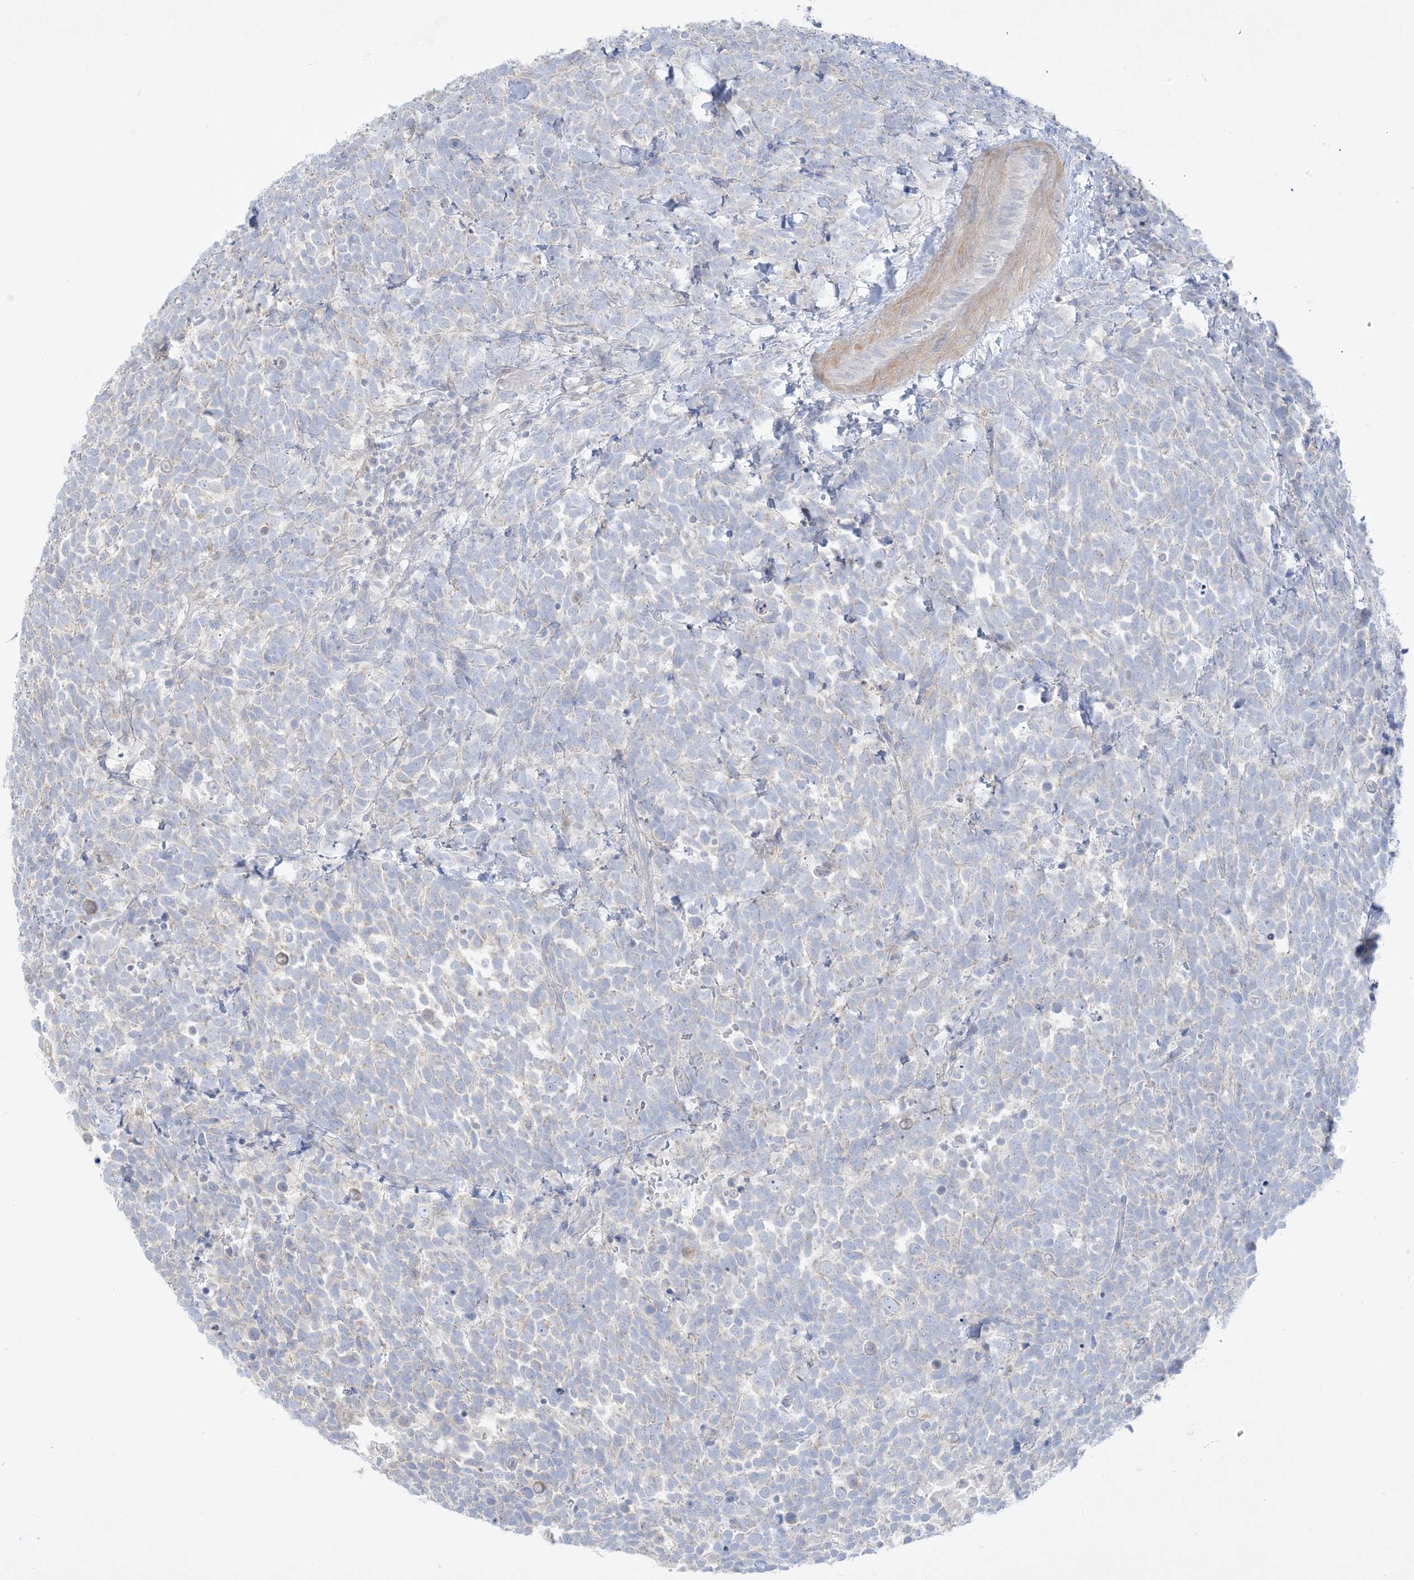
{"staining": {"intensity": "negative", "quantity": "none", "location": "none"}, "tissue": "urothelial cancer", "cell_type": "Tumor cells", "image_type": "cancer", "snomed": [{"axis": "morphology", "description": "Urothelial carcinoma, High grade"}, {"axis": "topography", "description": "Urinary bladder"}], "caption": "This is an immunohistochemistry (IHC) image of human high-grade urothelial carcinoma. There is no positivity in tumor cells.", "gene": "FAM184A", "patient": {"sex": "female", "age": 82}}